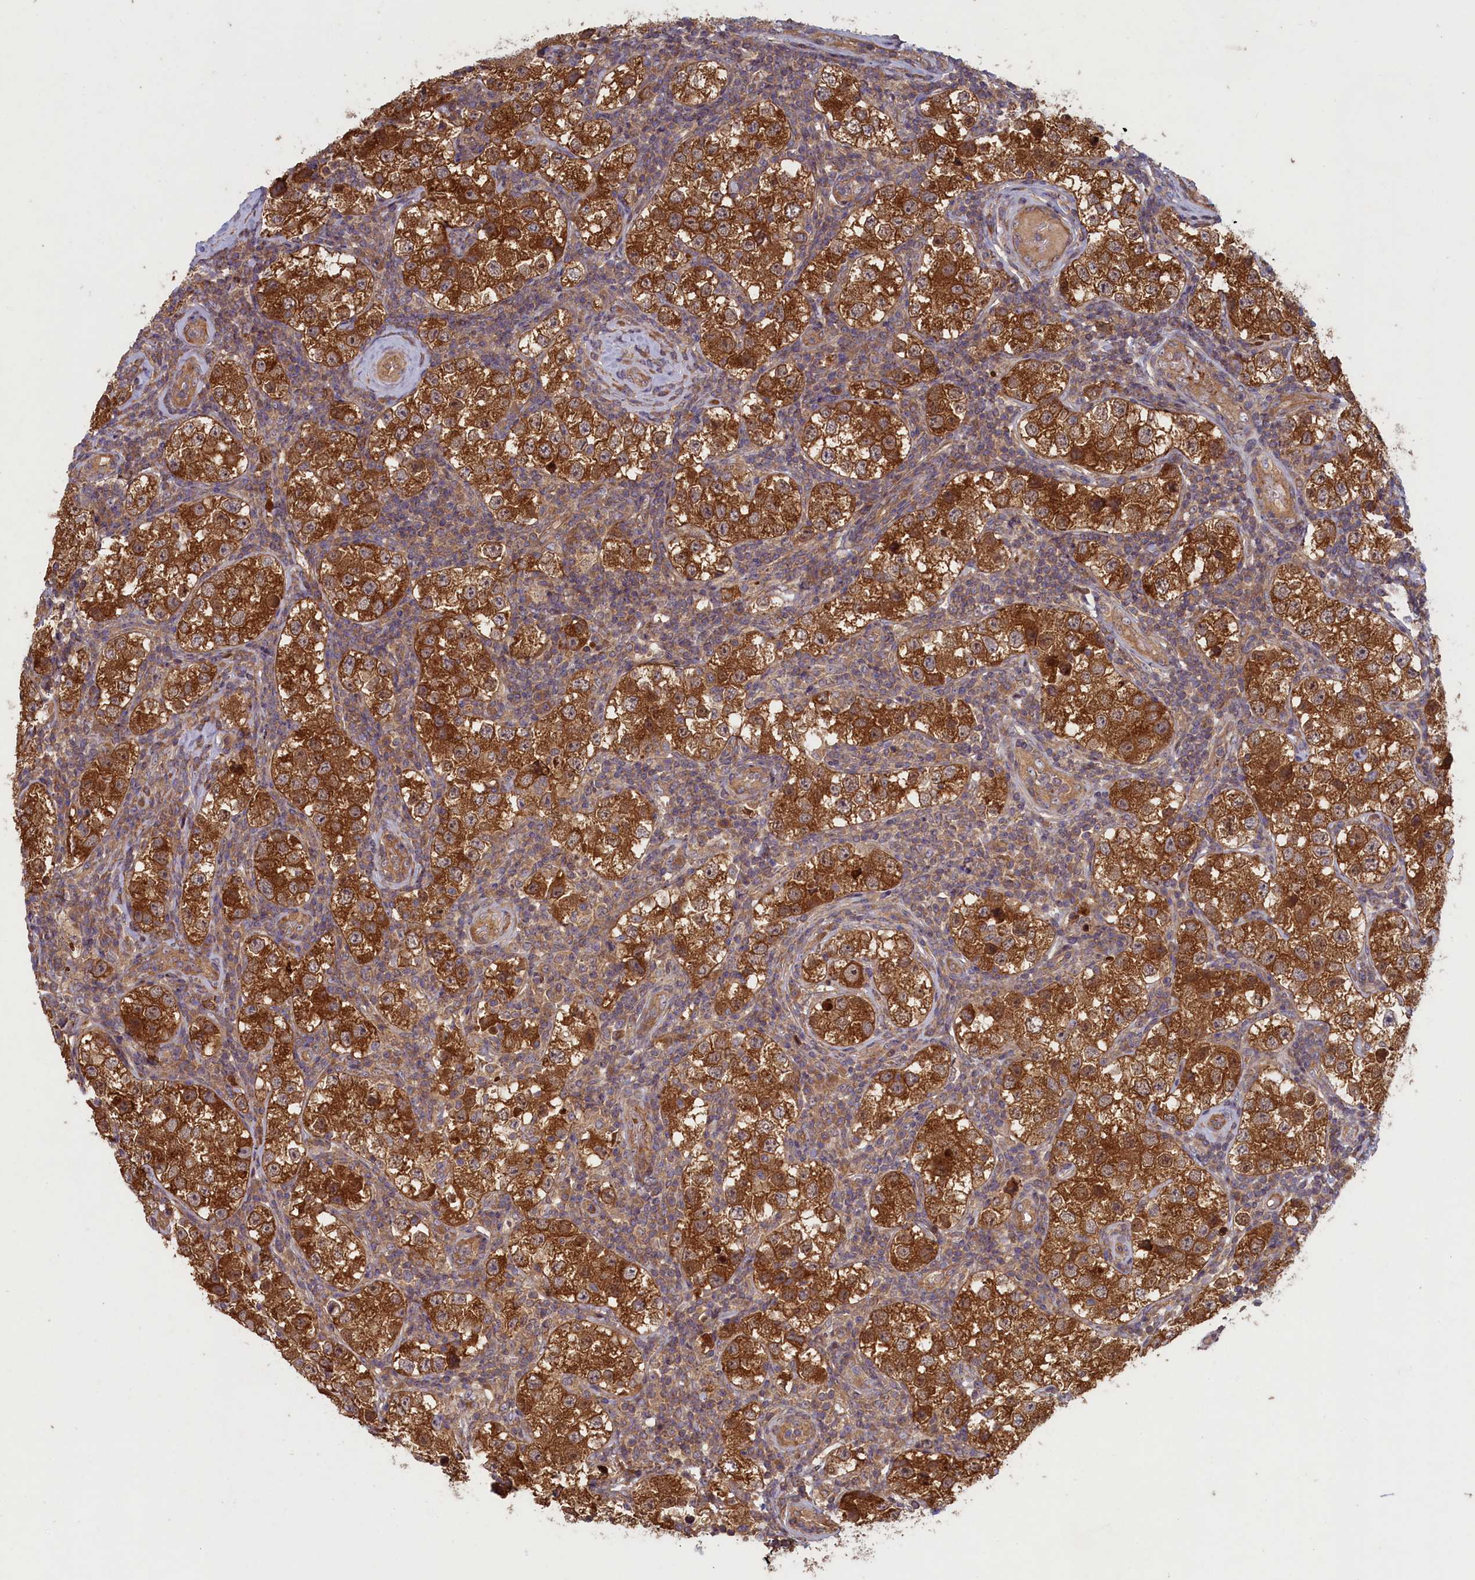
{"staining": {"intensity": "moderate", "quantity": ">75%", "location": "cytoplasmic/membranous"}, "tissue": "testis cancer", "cell_type": "Tumor cells", "image_type": "cancer", "snomed": [{"axis": "morphology", "description": "Seminoma, NOS"}, {"axis": "topography", "description": "Testis"}], "caption": "Immunohistochemical staining of testis cancer (seminoma) displays medium levels of moderate cytoplasmic/membranous positivity in about >75% of tumor cells.", "gene": "CIAO2B", "patient": {"sex": "male", "age": 34}}